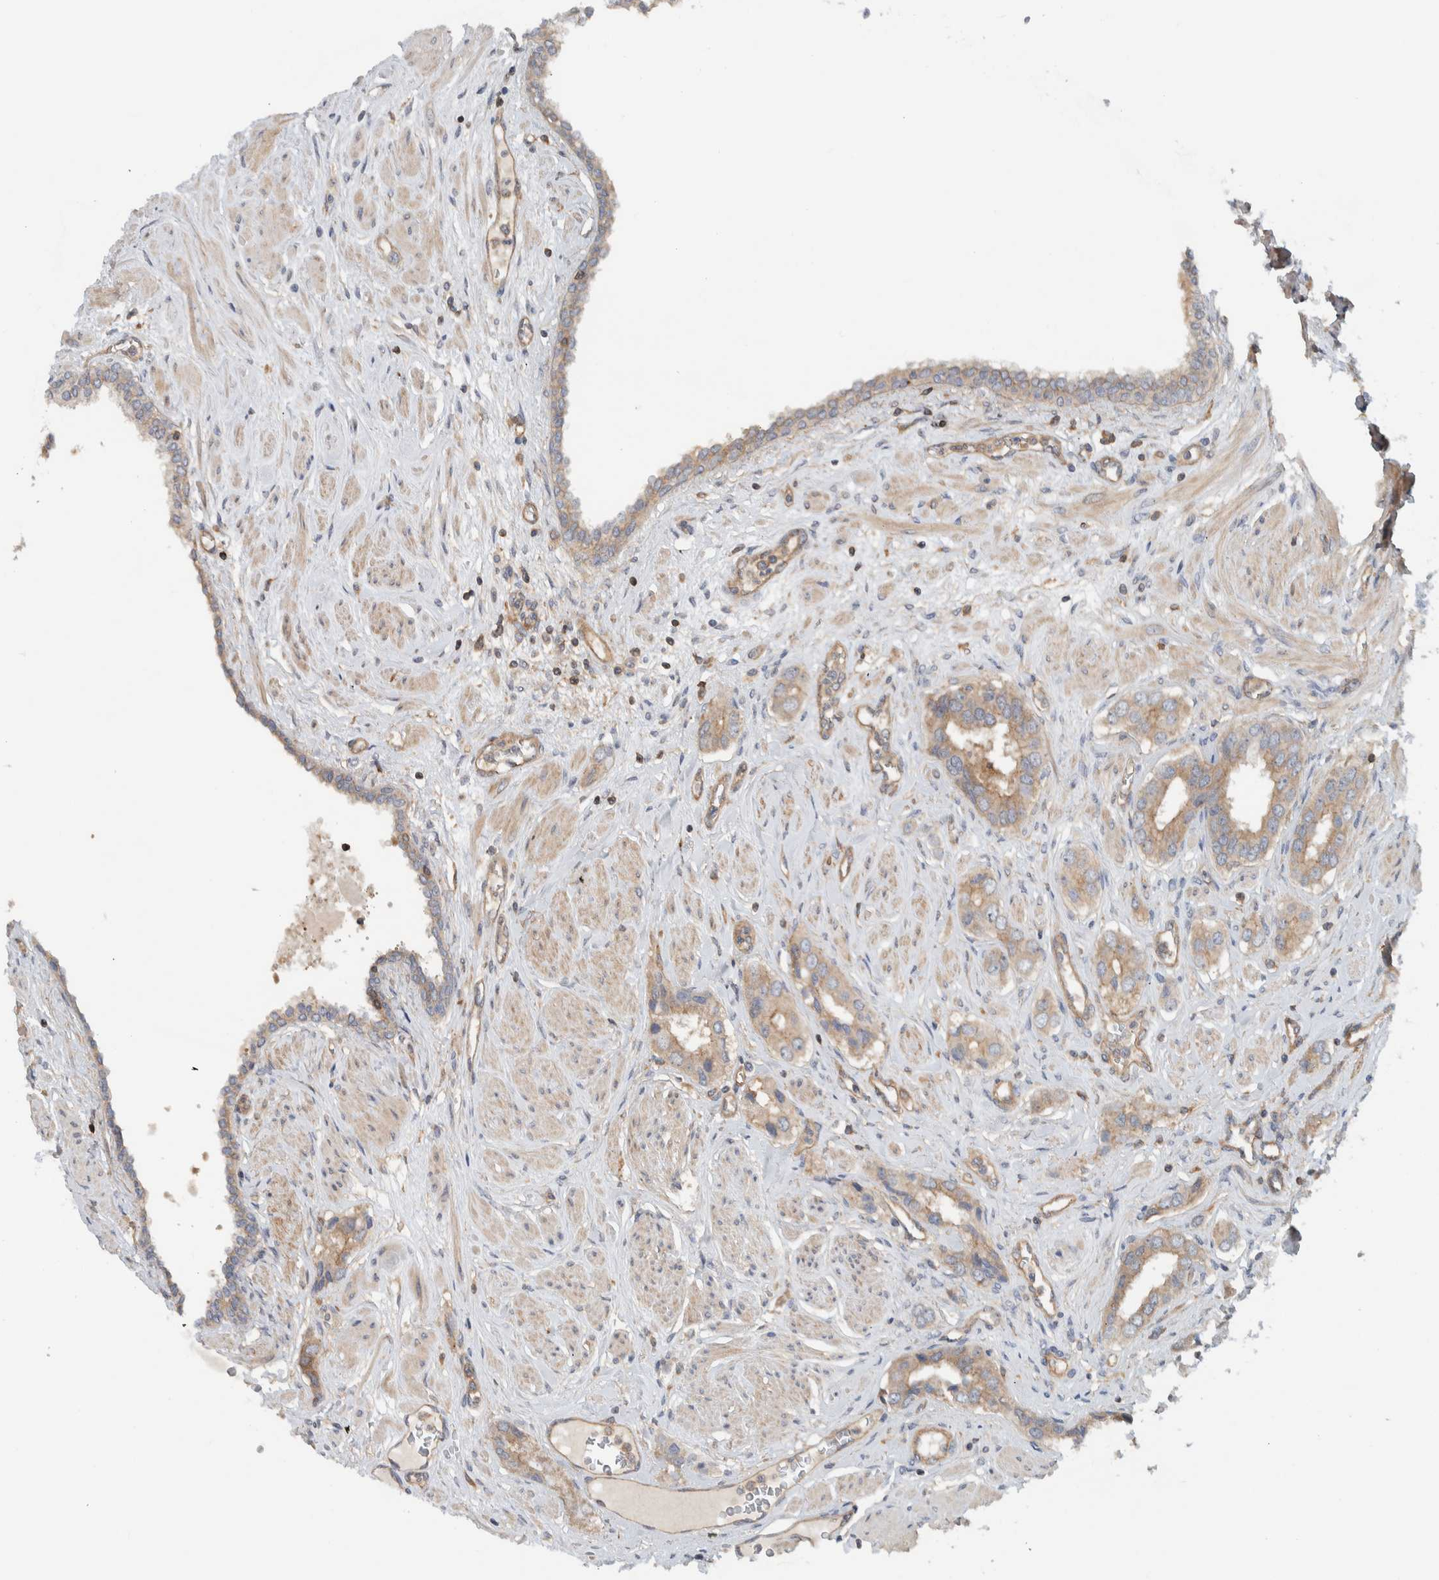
{"staining": {"intensity": "weak", "quantity": ">75%", "location": "cytoplasmic/membranous"}, "tissue": "prostate cancer", "cell_type": "Tumor cells", "image_type": "cancer", "snomed": [{"axis": "morphology", "description": "Adenocarcinoma, High grade"}, {"axis": "topography", "description": "Prostate"}], "caption": "Tumor cells demonstrate weak cytoplasmic/membranous positivity in about >75% of cells in adenocarcinoma (high-grade) (prostate).", "gene": "MPRIP", "patient": {"sex": "male", "age": 52}}